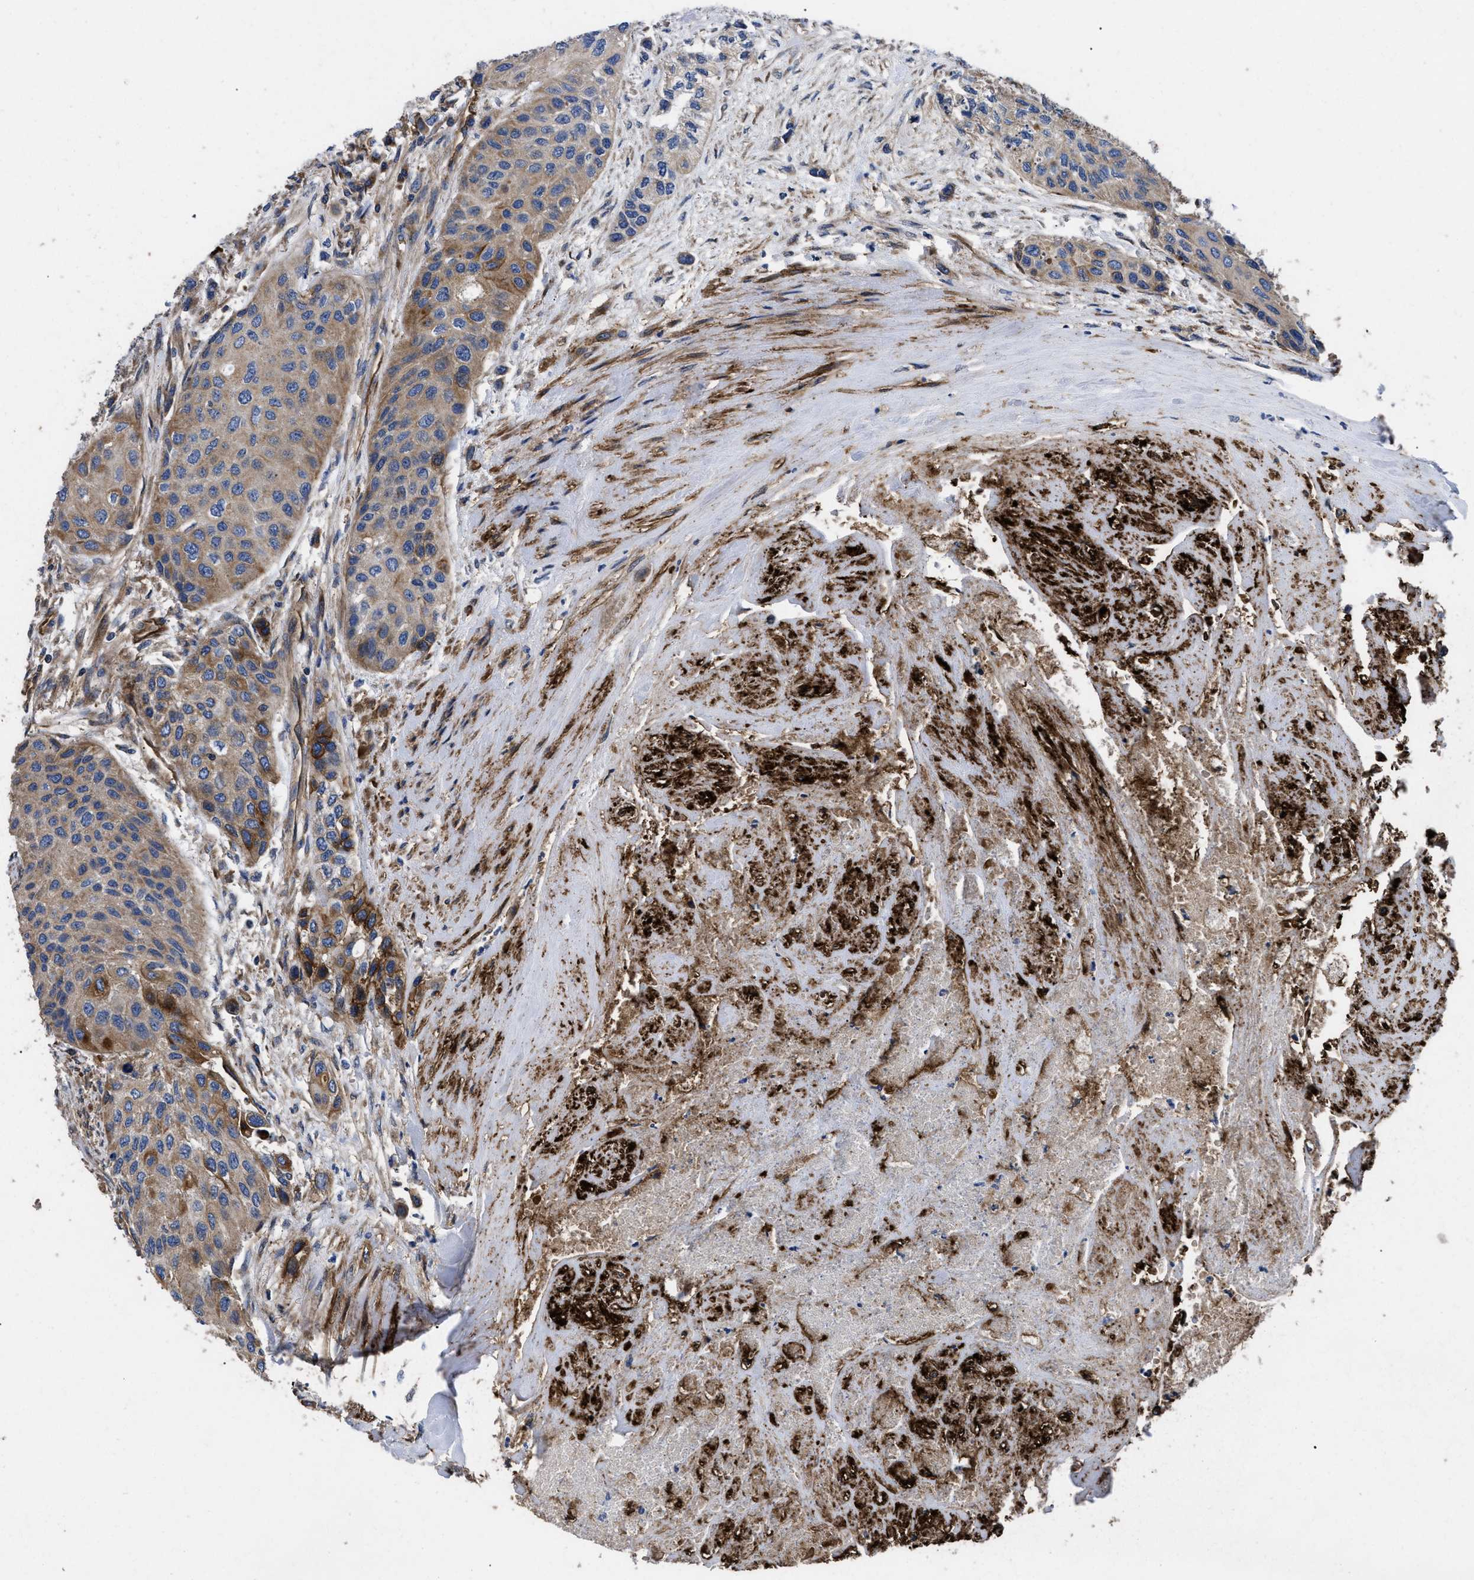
{"staining": {"intensity": "moderate", "quantity": "25%-75%", "location": "cytoplasmic/membranous"}, "tissue": "urothelial cancer", "cell_type": "Tumor cells", "image_type": "cancer", "snomed": [{"axis": "morphology", "description": "Urothelial carcinoma, High grade"}, {"axis": "topography", "description": "Urinary bladder"}], "caption": "Tumor cells show medium levels of moderate cytoplasmic/membranous positivity in about 25%-75% of cells in human urothelial cancer. Nuclei are stained in blue.", "gene": "NT5E", "patient": {"sex": "female", "age": 56}}